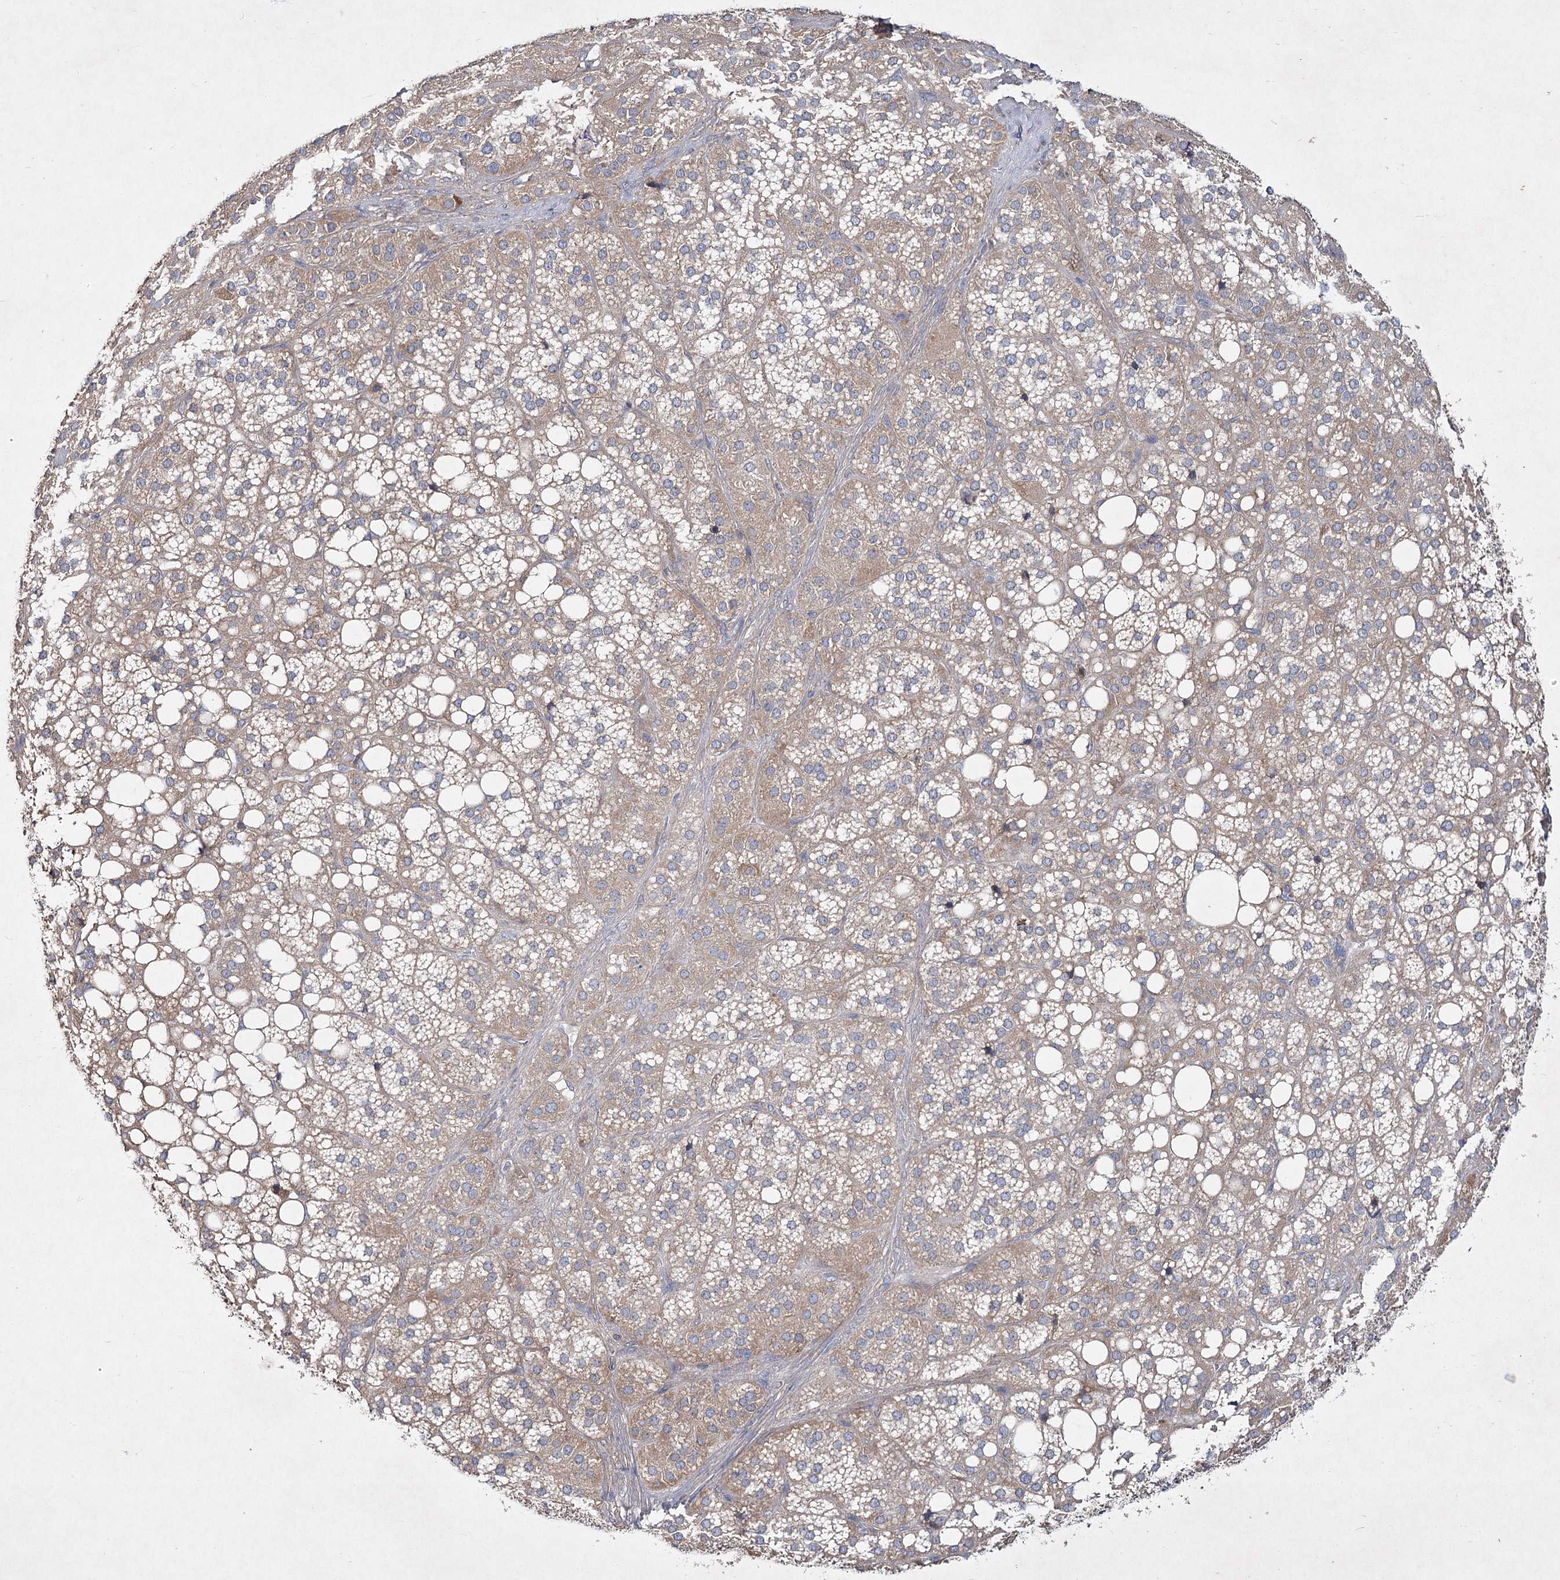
{"staining": {"intensity": "moderate", "quantity": "25%-75%", "location": "cytoplasmic/membranous"}, "tissue": "adrenal gland", "cell_type": "Glandular cells", "image_type": "normal", "snomed": [{"axis": "morphology", "description": "Normal tissue, NOS"}, {"axis": "topography", "description": "Adrenal gland"}], "caption": "Immunohistochemistry image of benign adrenal gland: adrenal gland stained using immunohistochemistry displays medium levels of moderate protein expression localized specifically in the cytoplasmic/membranous of glandular cells, appearing as a cytoplasmic/membranous brown color.", "gene": "MFN1", "patient": {"sex": "female", "age": 59}}